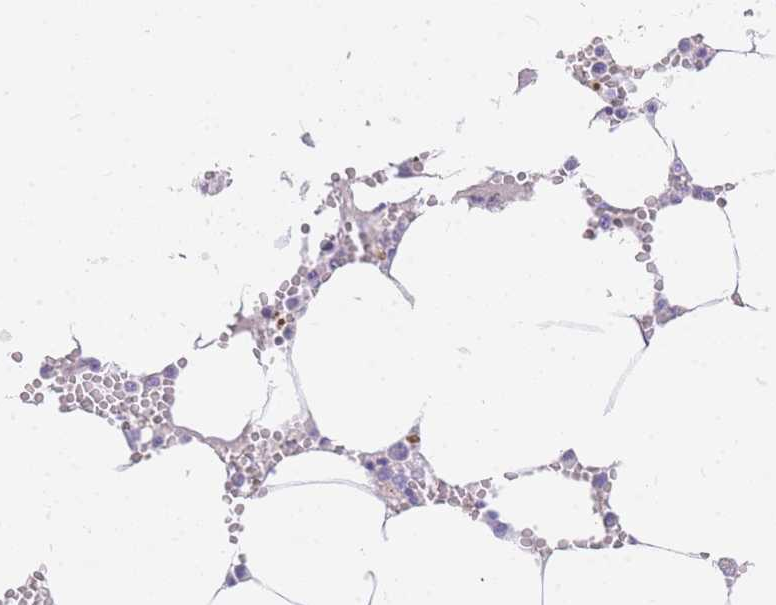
{"staining": {"intensity": "negative", "quantity": "none", "location": "none"}, "tissue": "bone marrow", "cell_type": "Hematopoietic cells", "image_type": "normal", "snomed": [{"axis": "morphology", "description": "Normal tissue, NOS"}, {"axis": "topography", "description": "Bone marrow"}], "caption": "Image shows no significant protein positivity in hematopoietic cells of benign bone marrow.", "gene": "UPK1A", "patient": {"sex": "male", "age": 70}}